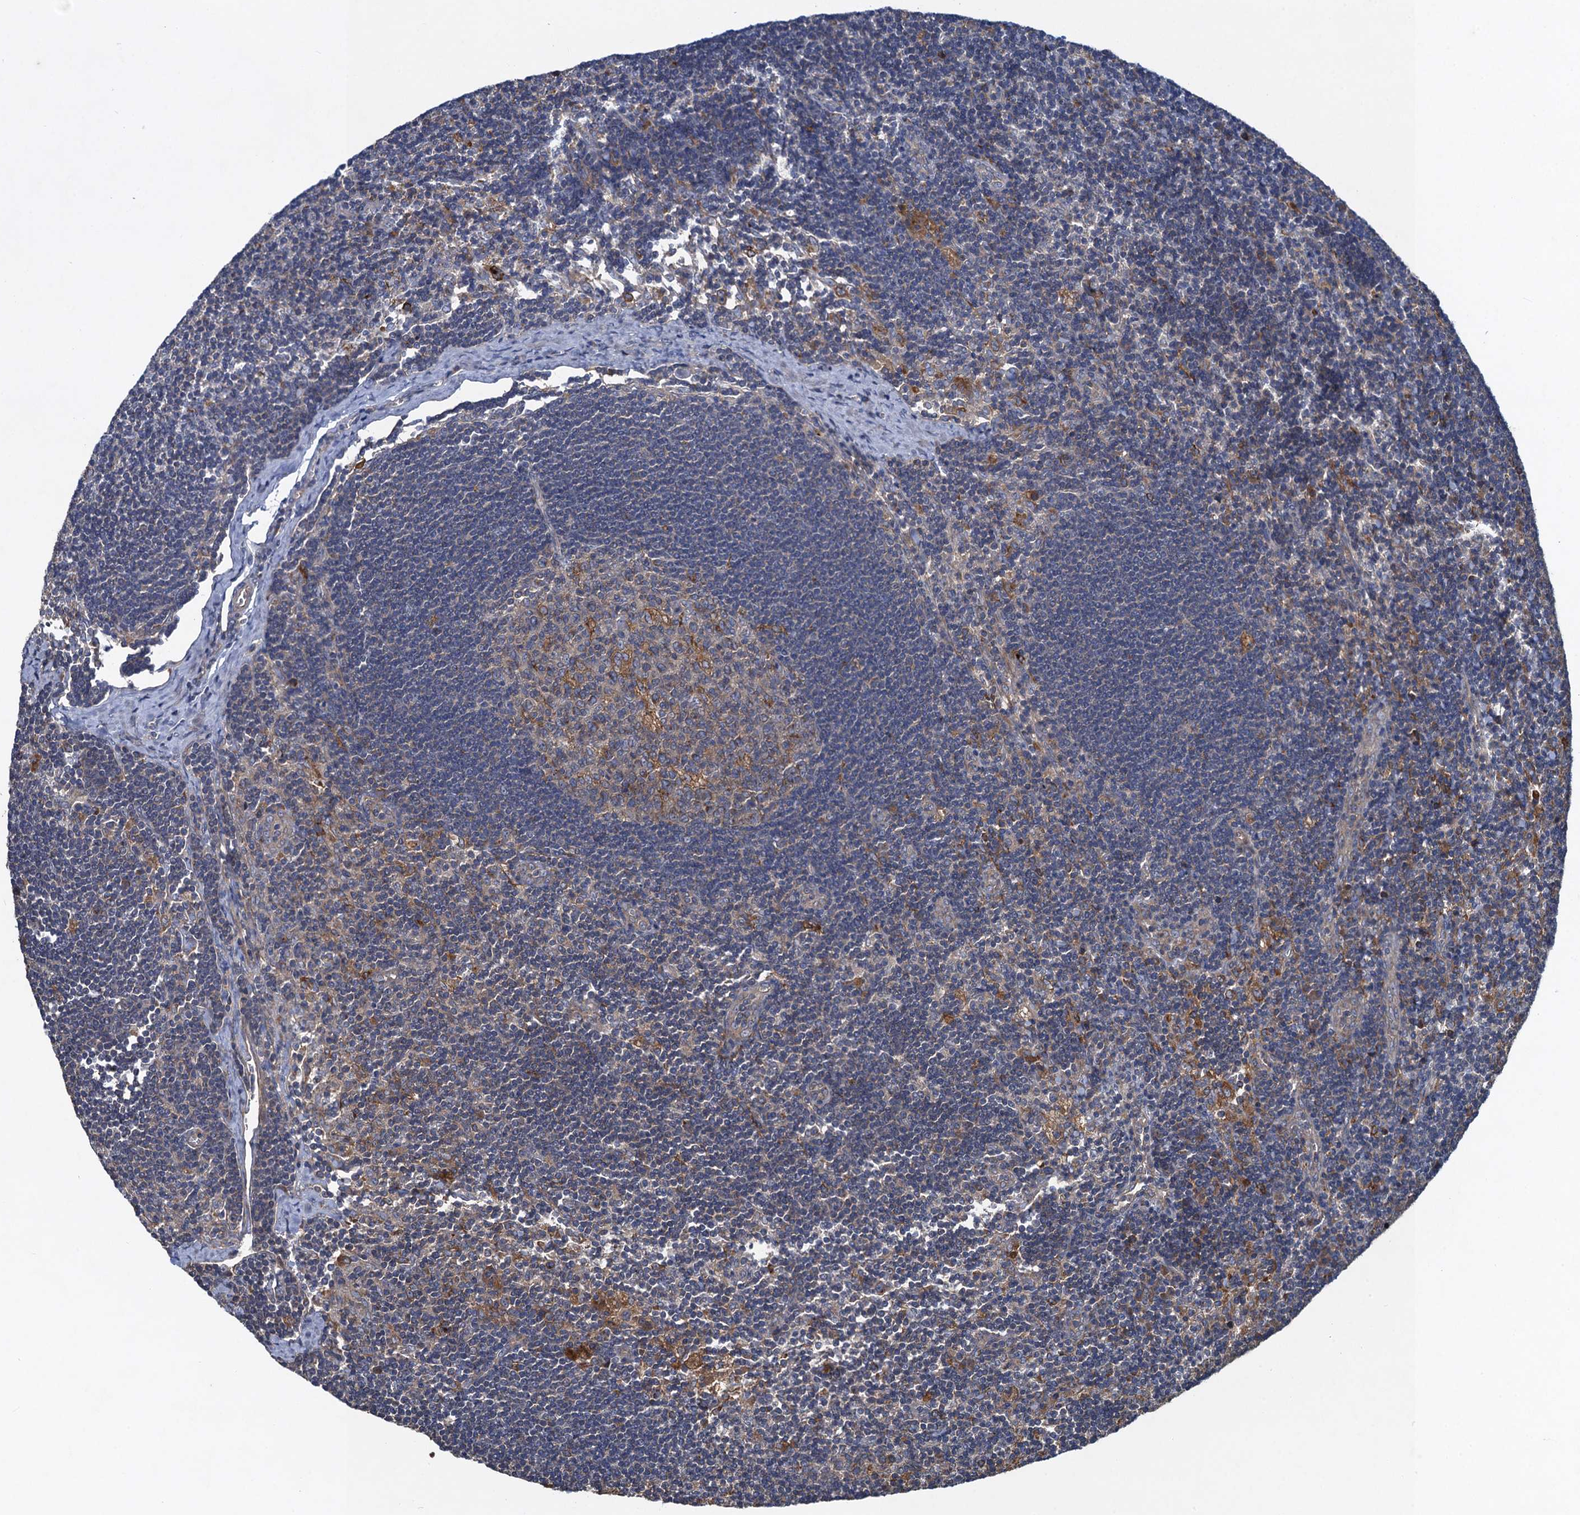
{"staining": {"intensity": "negative", "quantity": "none", "location": "none"}, "tissue": "lymph node", "cell_type": "Germinal center cells", "image_type": "normal", "snomed": [{"axis": "morphology", "description": "Normal tissue, NOS"}, {"axis": "topography", "description": "Lymph node"}], "caption": "Immunohistochemical staining of normal lymph node reveals no significant positivity in germinal center cells. (DAB IHC visualized using brightfield microscopy, high magnification).", "gene": "SNAP29", "patient": {"sex": "male", "age": 24}}